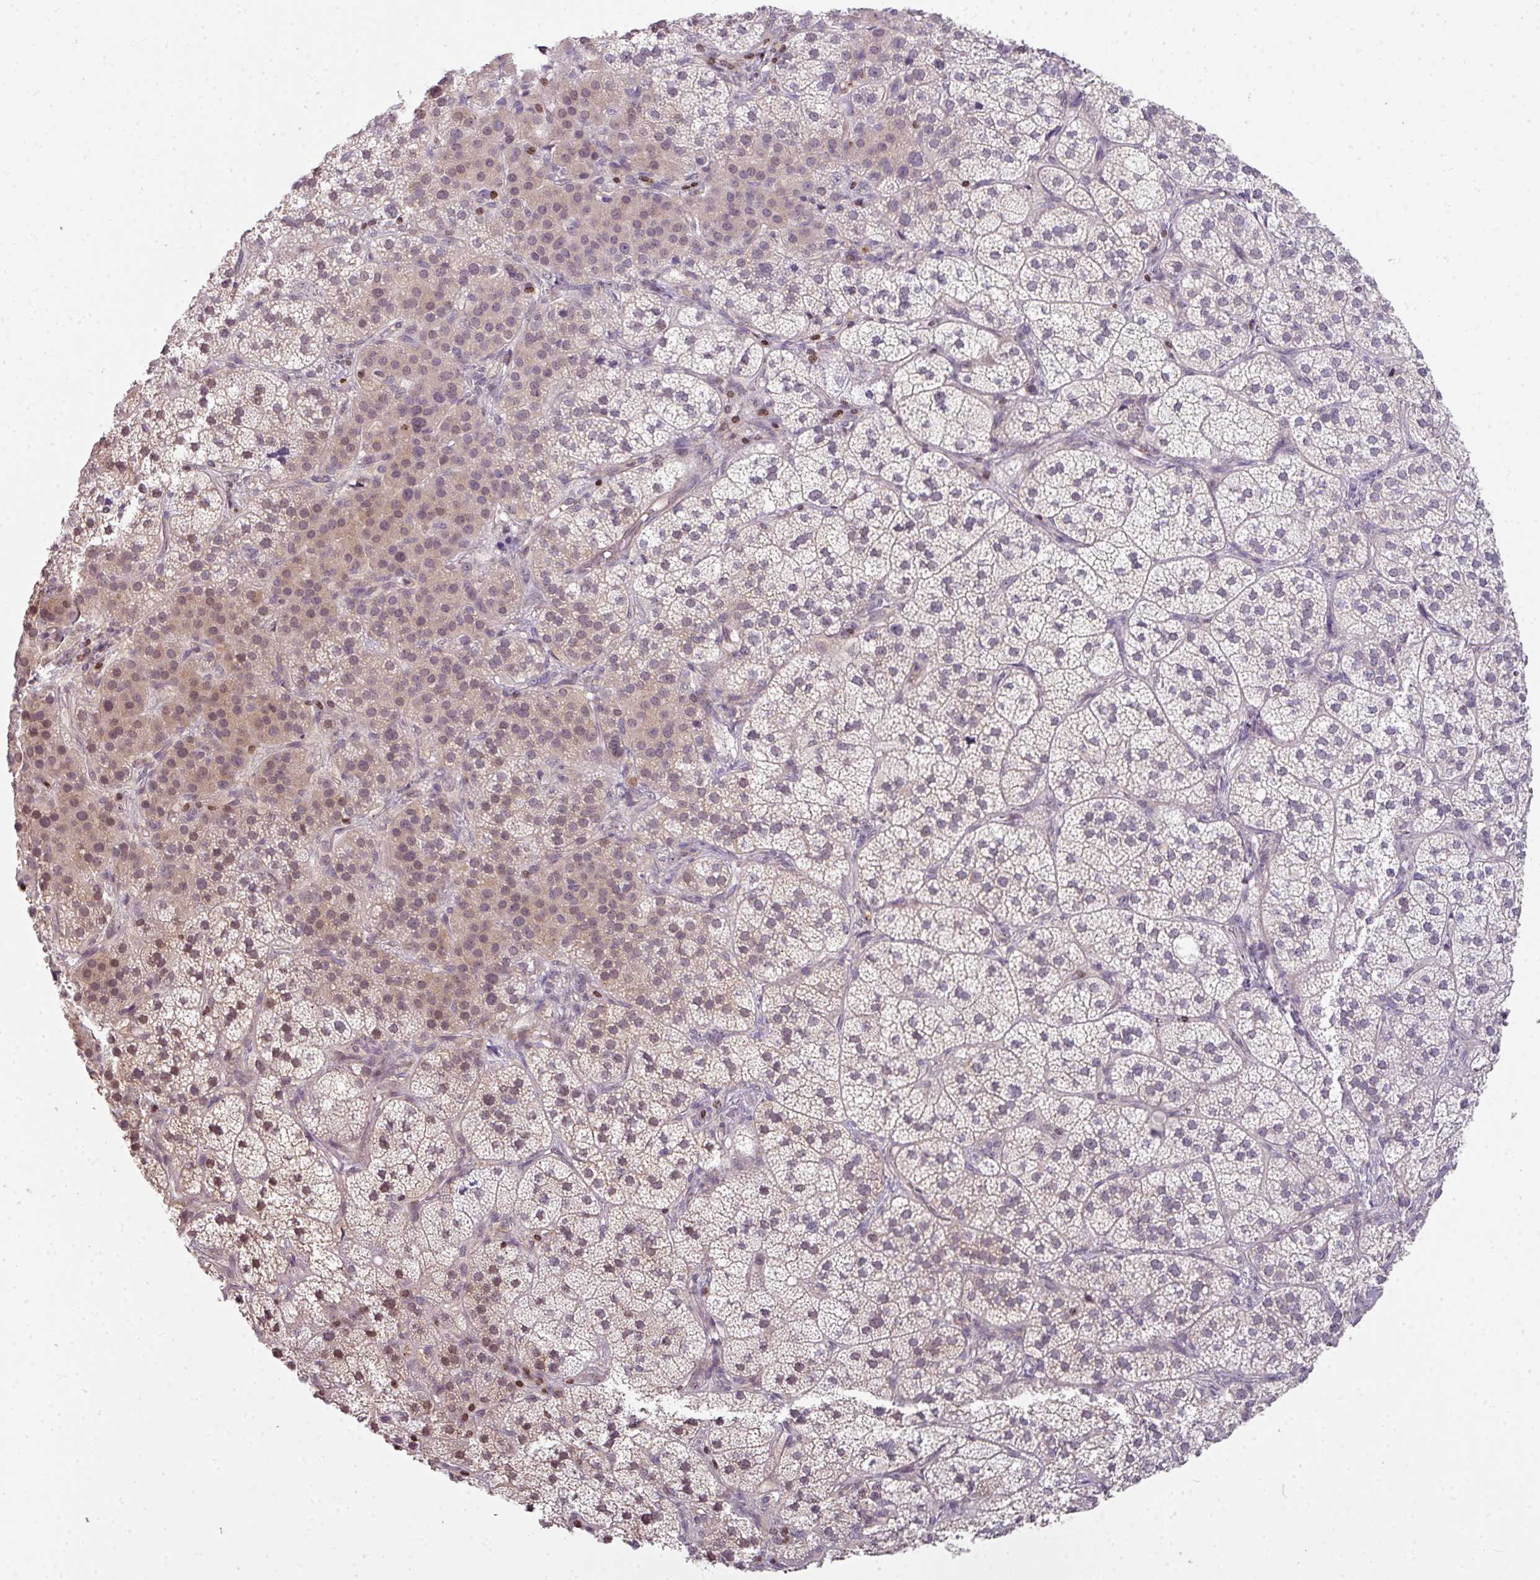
{"staining": {"intensity": "weak", "quantity": "25%-75%", "location": "cytoplasmic/membranous,nuclear"}, "tissue": "adrenal gland", "cell_type": "Glandular cells", "image_type": "normal", "snomed": [{"axis": "morphology", "description": "Normal tissue, NOS"}, {"axis": "topography", "description": "Adrenal gland"}], "caption": "High-power microscopy captured an IHC micrograph of benign adrenal gland, revealing weak cytoplasmic/membranous,nuclear staining in approximately 25%-75% of glandular cells. (Stains: DAB in brown, nuclei in blue, Microscopy: brightfield microscopy at high magnification).", "gene": "STAT5A", "patient": {"sex": "female", "age": 58}}